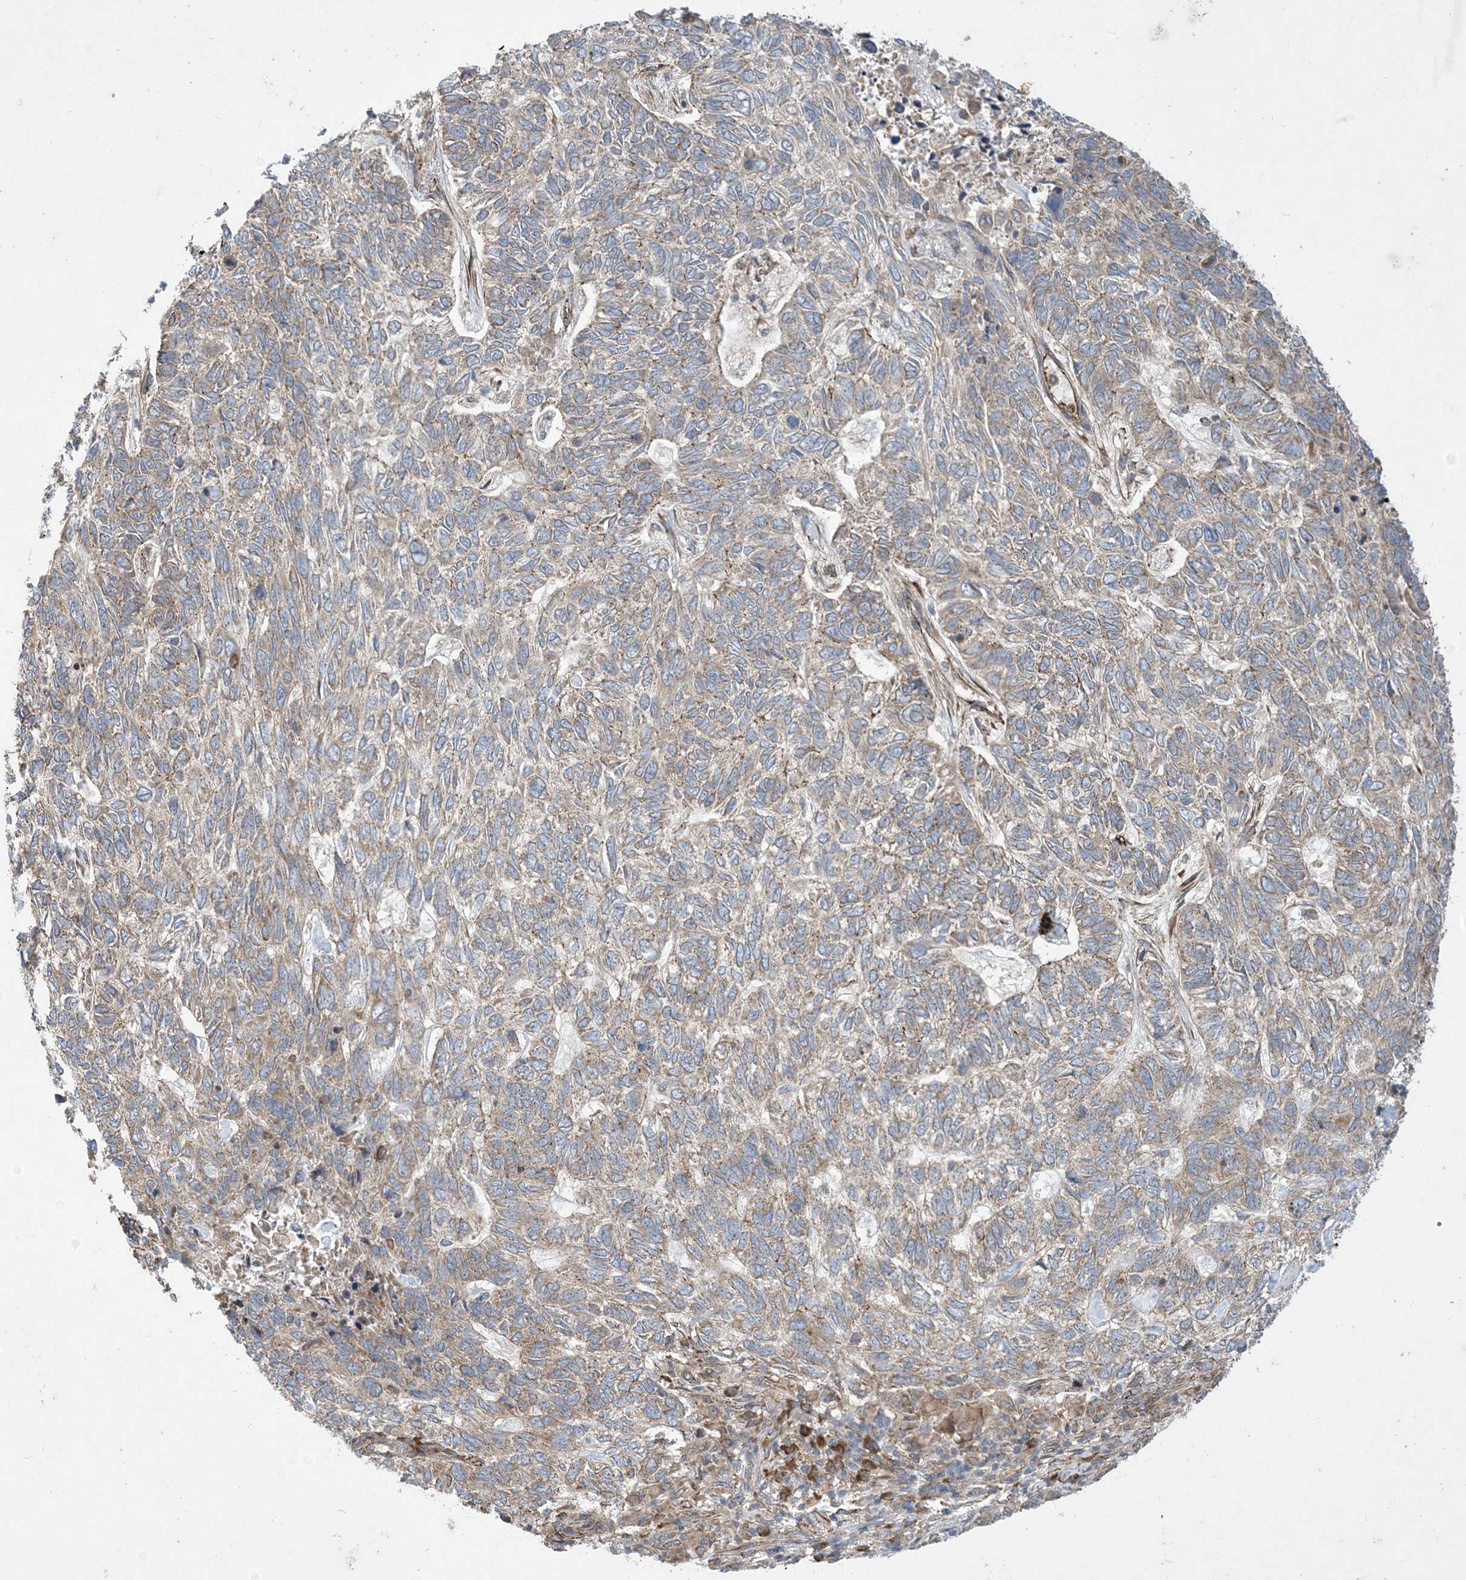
{"staining": {"intensity": "weak", "quantity": "25%-75%", "location": "cytoplasmic/membranous"}, "tissue": "skin cancer", "cell_type": "Tumor cells", "image_type": "cancer", "snomed": [{"axis": "morphology", "description": "Basal cell carcinoma"}, {"axis": "topography", "description": "Skin"}], "caption": "Skin cancer (basal cell carcinoma) stained with a protein marker exhibits weak staining in tumor cells.", "gene": "OTOP1", "patient": {"sex": "female", "age": 65}}